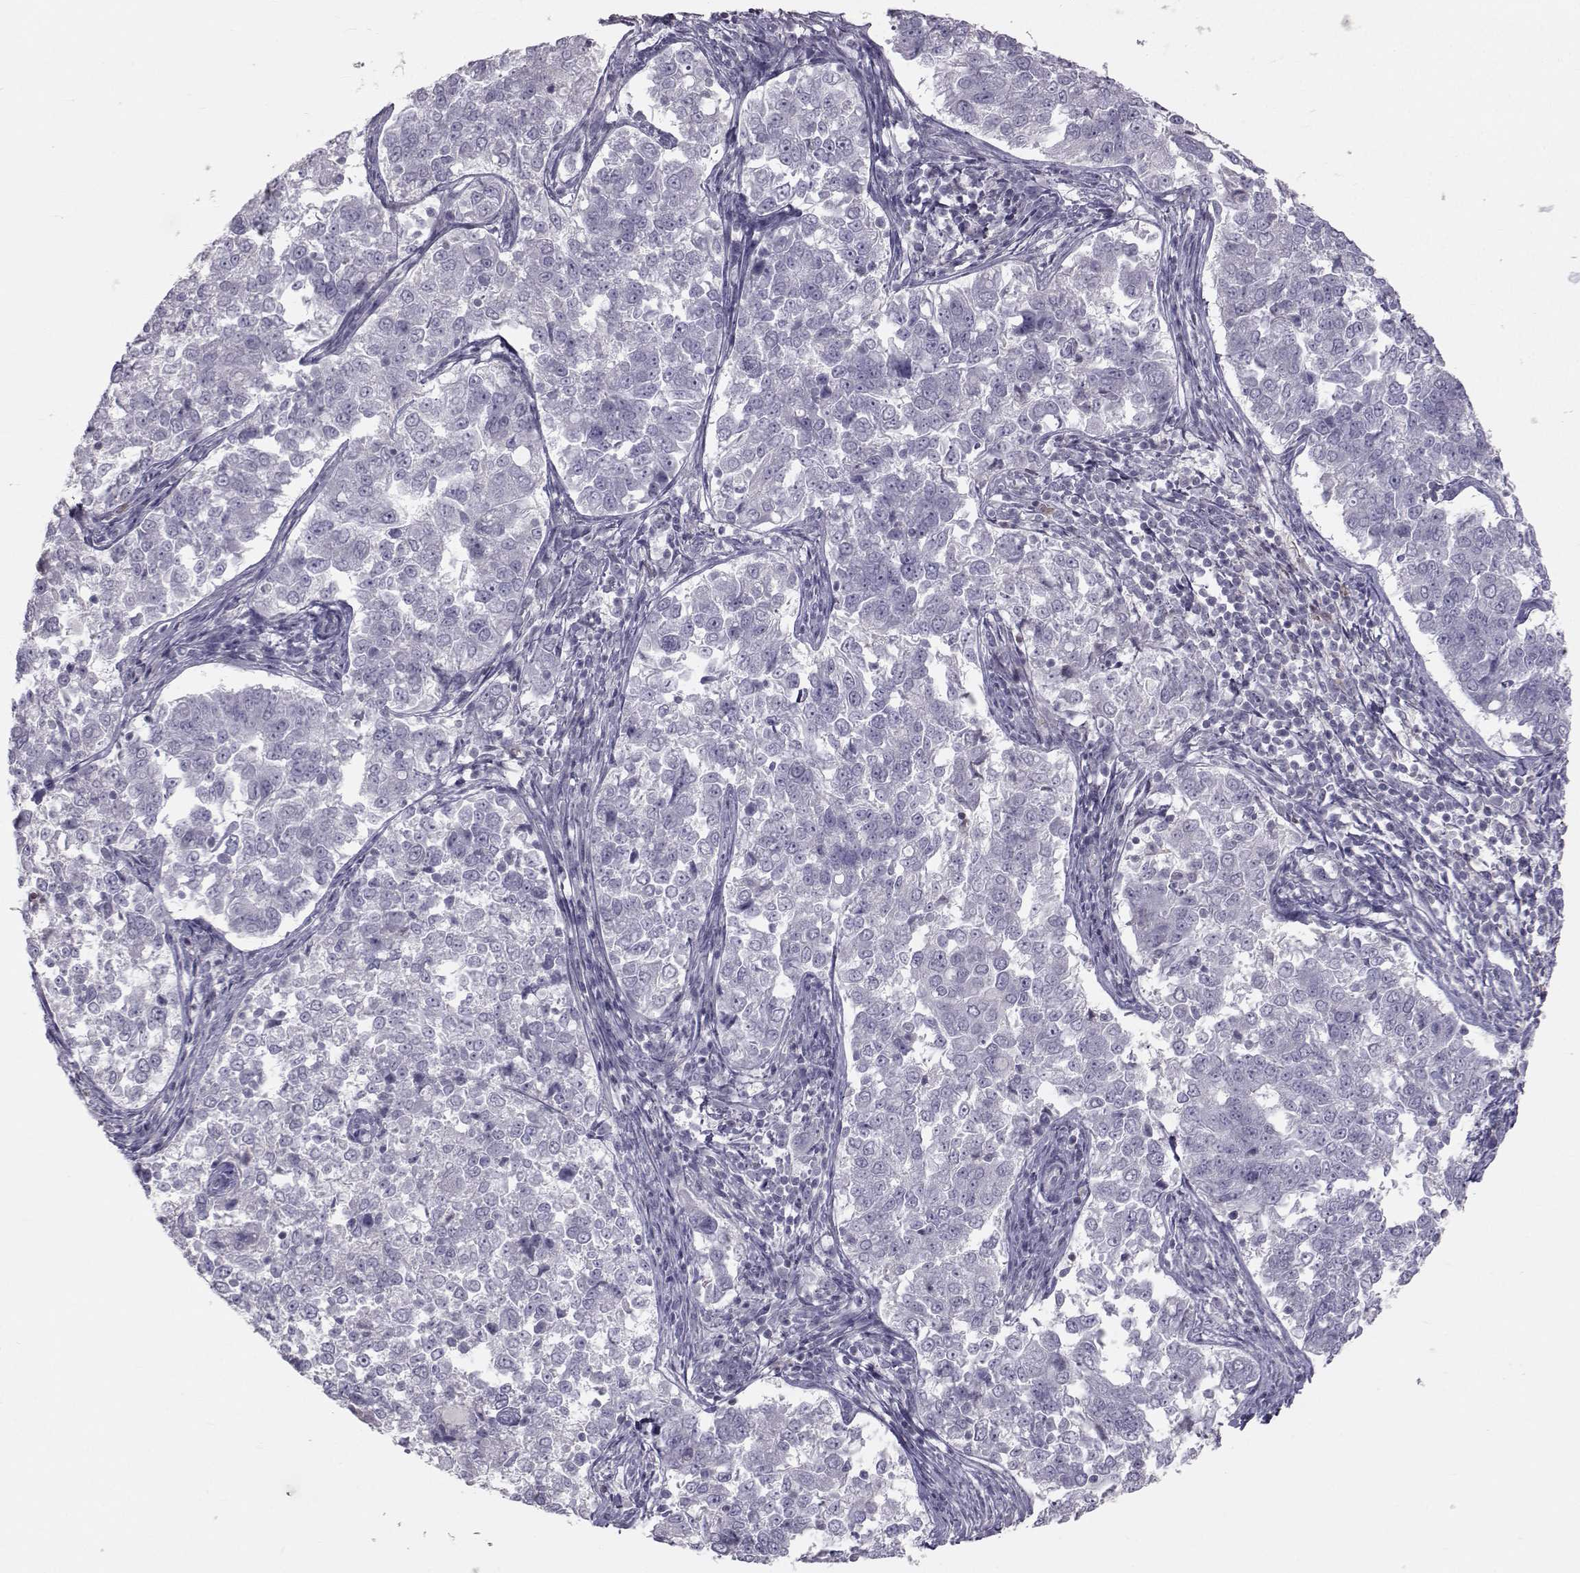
{"staining": {"intensity": "negative", "quantity": "none", "location": "none"}, "tissue": "endometrial cancer", "cell_type": "Tumor cells", "image_type": "cancer", "snomed": [{"axis": "morphology", "description": "Adenocarcinoma, NOS"}, {"axis": "topography", "description": "Endometrium"}], "caption": "Immunohistochemistry (IHC) of human adenocarcinoma (endometrial) demonstrates no staining in tumor cells.", "gene": "GARIN3", "patient": {"sex": "female", "age": 43}}